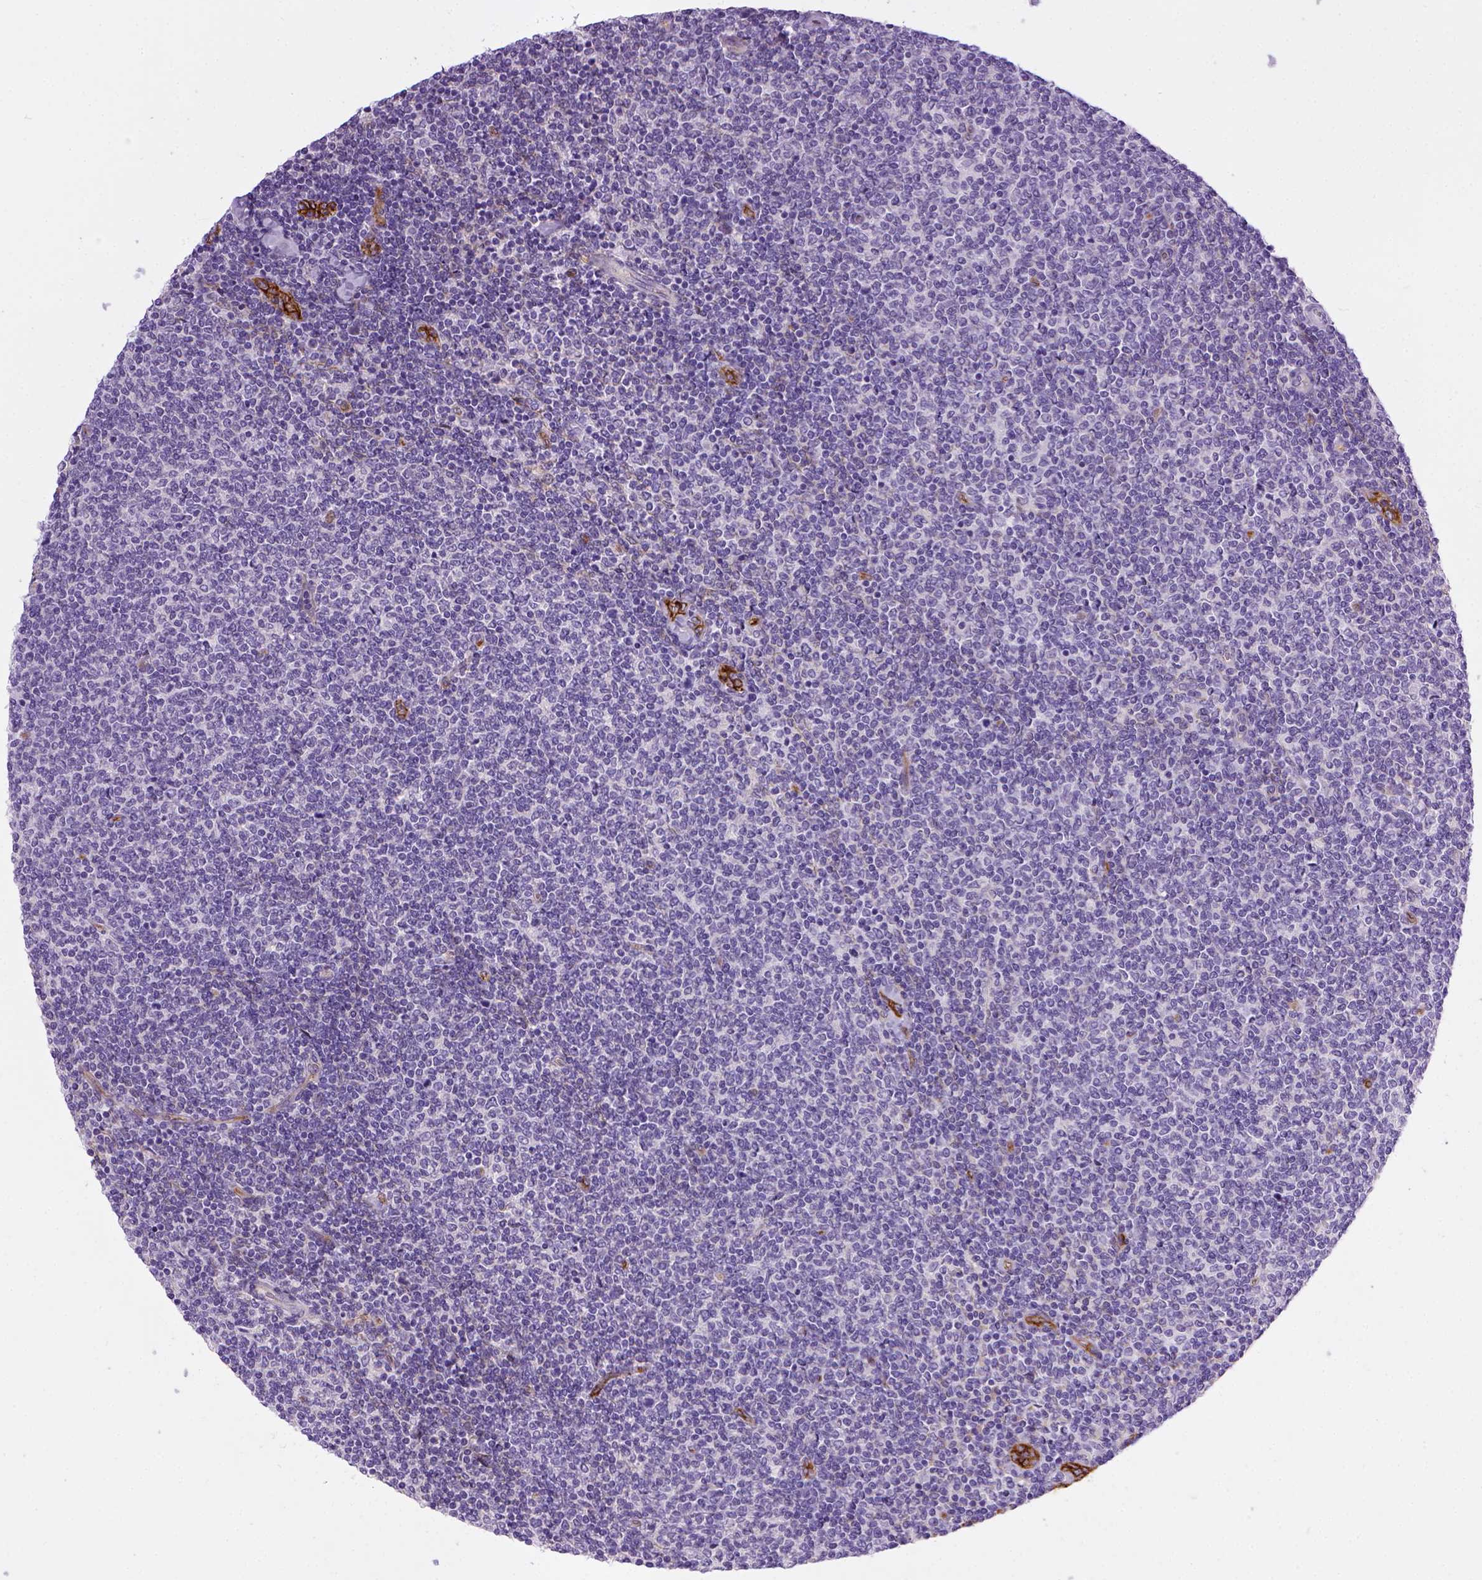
{"staining": {"intensity": "negative", "quantity": "none", "location": "none"}, "tissue": "lymphoma", "cell_type": "Tumor cells", "image_type": "cancer", "snomed": [{"axis": "morphology", "description": "Malignant lymphoma, non-Hodgkin's type, Low grade"}, {"axis": "topography", "description": "Lymph node"}], "caption": "Protein analysis of lymphoma exhibits no significant expression in tumor cells.", "gene": "ENG", "patient": {"sex": "male", "age": 52}}